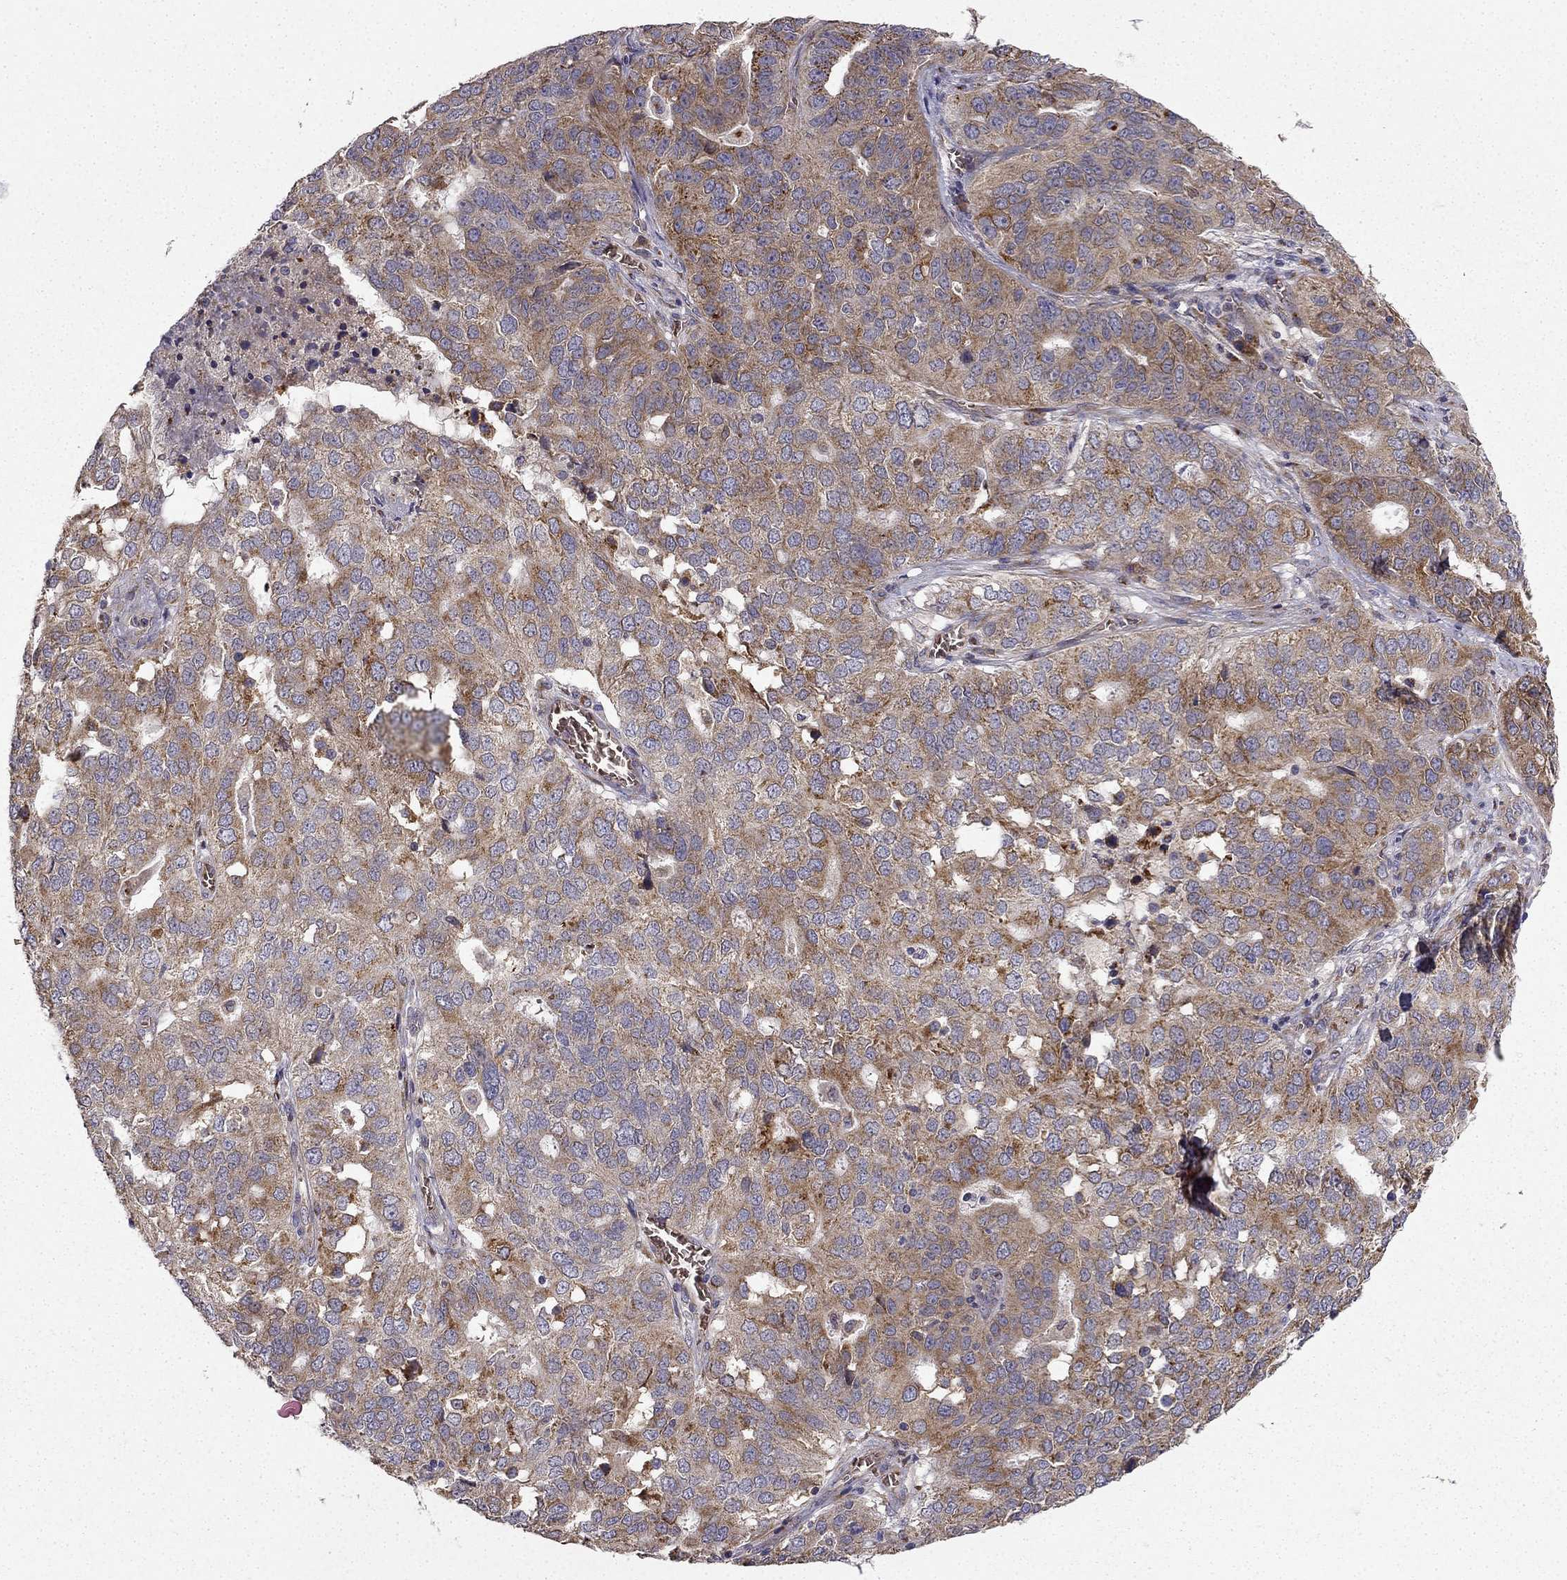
{"staining": {"intensity": "moderate", "quantity": ">75%", "location": "cytoplasmic/membranous"}, "tissue": "ovarian cancer", "cell_type": "Tumor cells", "image_type": "cancer", "snomed": [{"axis": "morphology", "description": "Carcinoma, endometroid"}, {"axis": "topography", "description": "Soft tissue"}, {"axis": "topography", "description": "Ovary"}], "caption": "Ovarian cancer tissue displays moderate cytoplasmic/membranous staining in about >75% of tumor cells, visualized by immunohistochemistry.", "gene": "B4GALT7", "patient": {"sex": "female", "age": 52}}